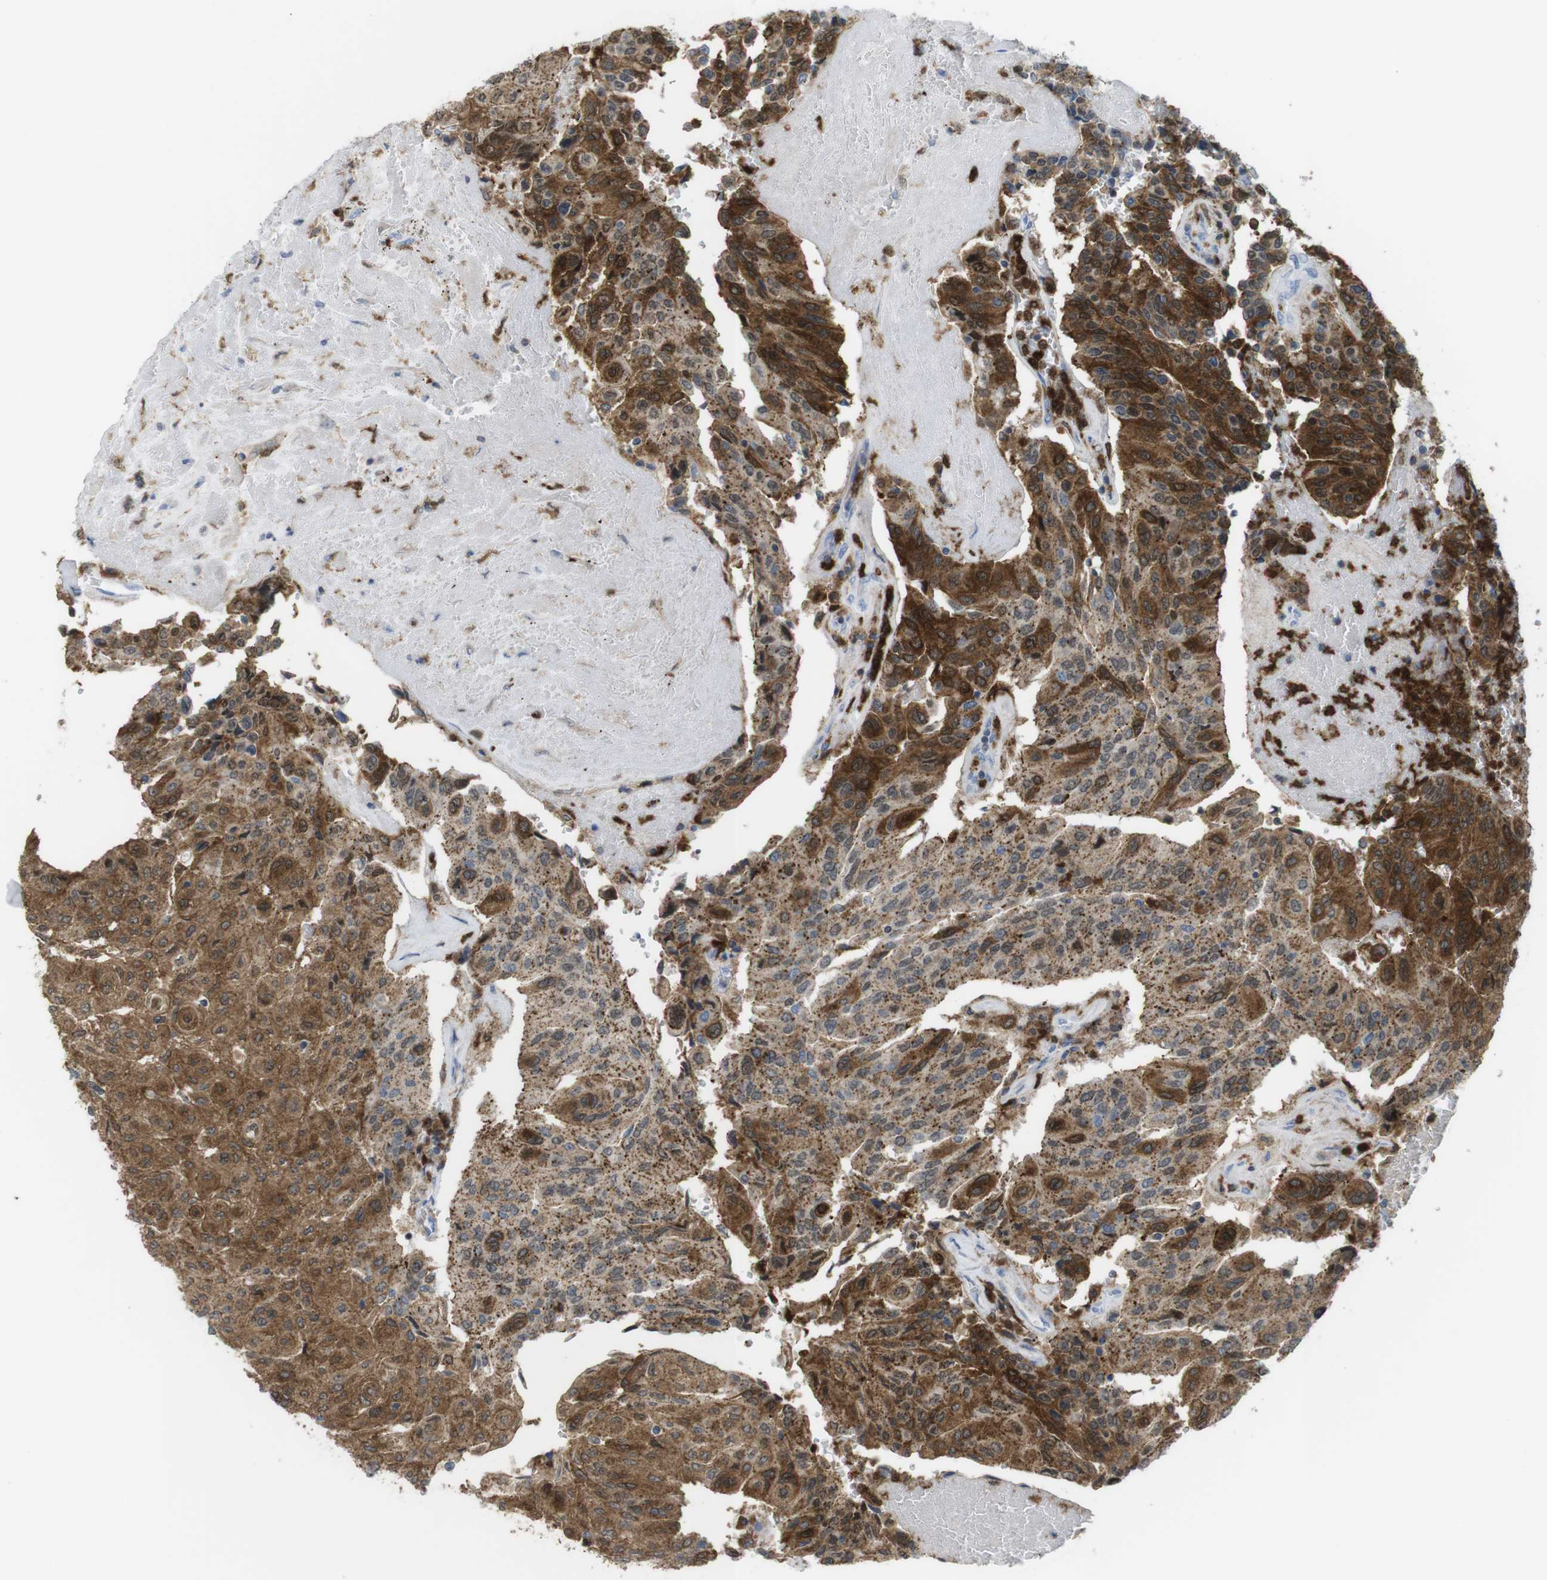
{"staining": {"intensity": "strong", "quantity": ">75%", "location": "cytoplasmic/membranous"}, "tissue": "urothelial cancer", "cell_type": "Tumor cells", "image_type": "cancer", "snomed": [{"axis": "morphology", "description": "Urothelial carcinoma, High grade"}, {"axis": "topography", "description": "Urinary bladder"}], "caption": "Urothelial carcinoma (high-grade) tissue exhibits strong cytoplasmic/membranous expression in approximately >75% of tumor cells", "gene": "PRKCD", "patient": {"sex": "male", "age": 66}}